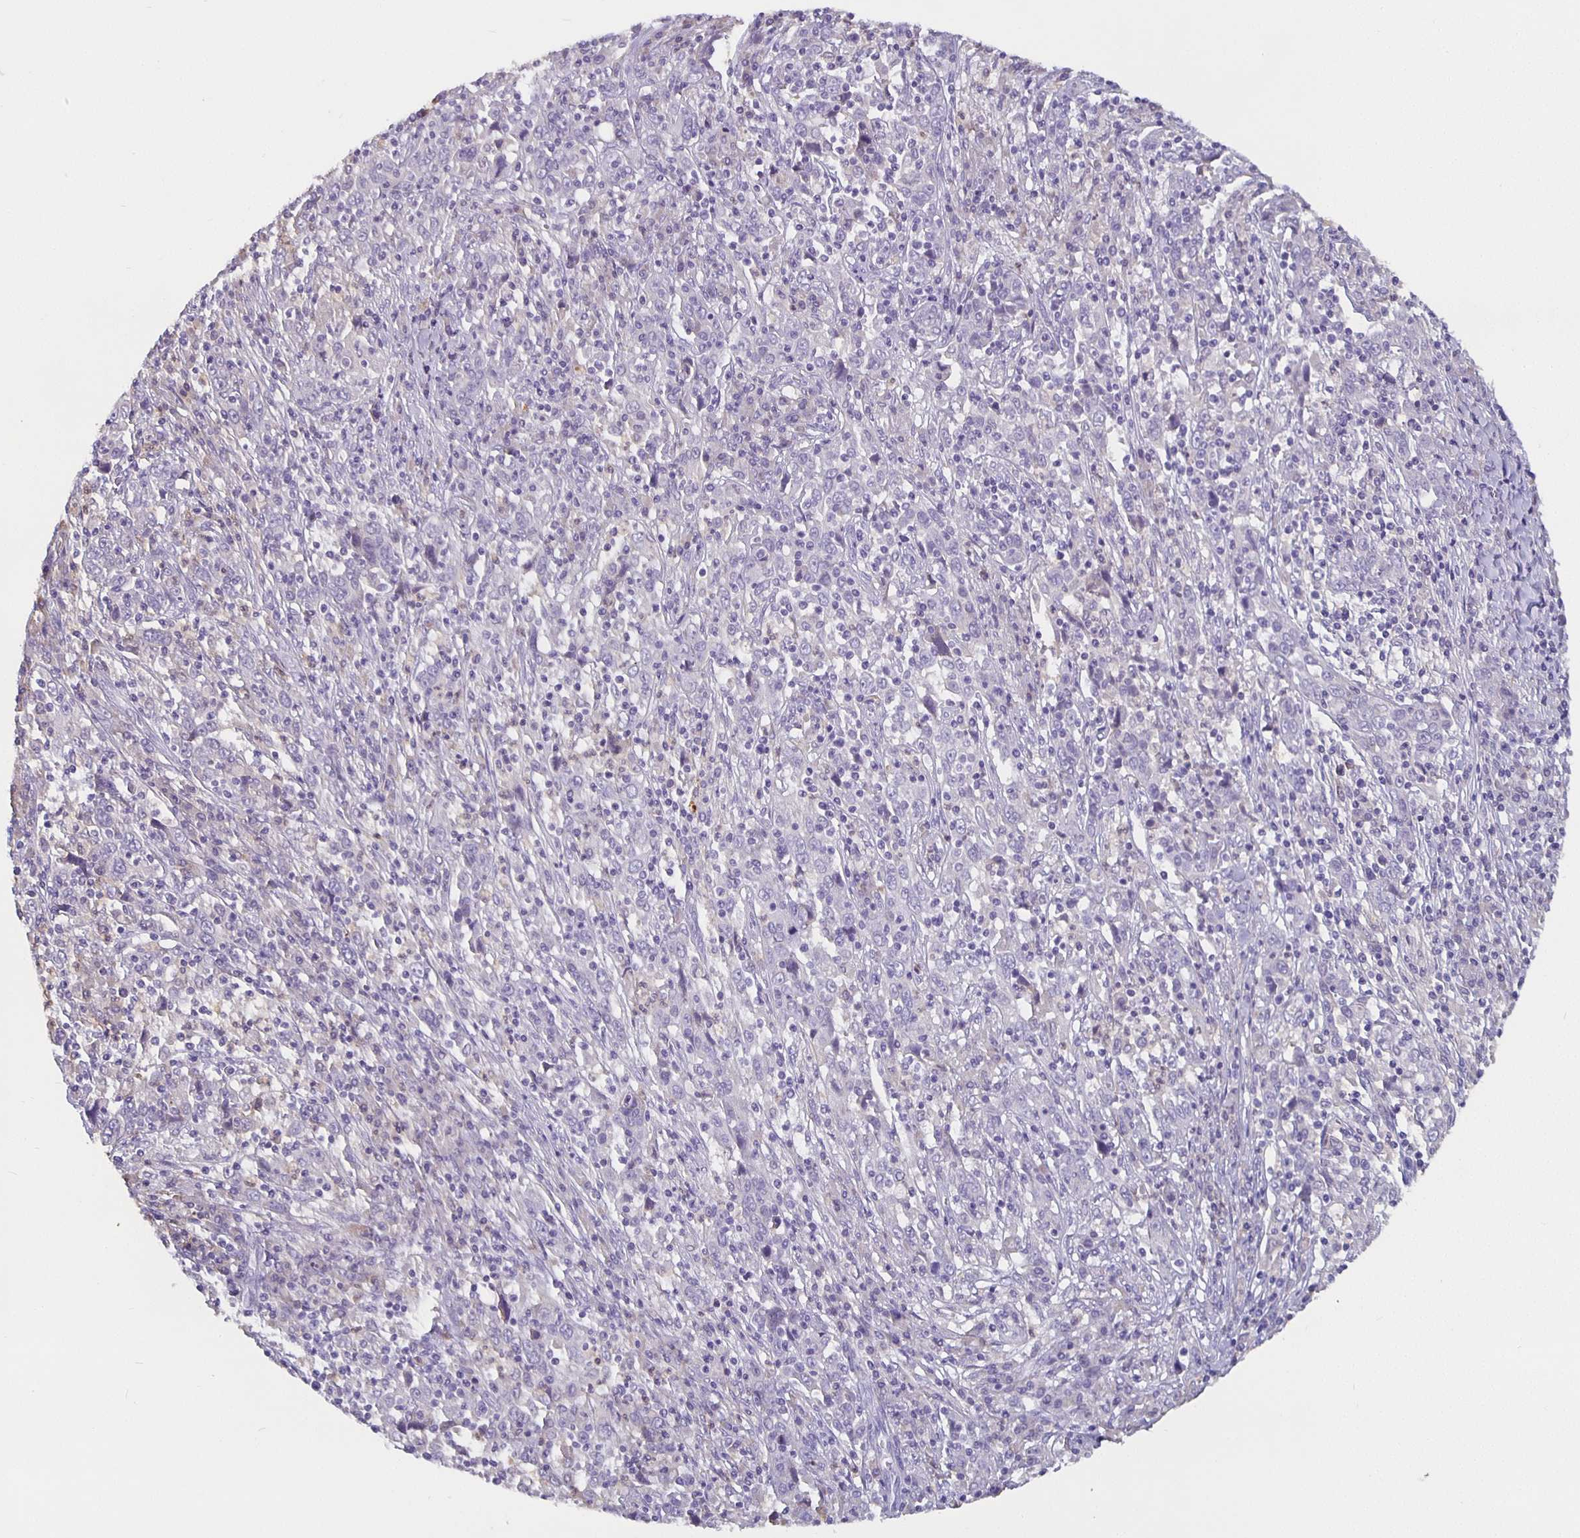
{"staining": {"intensity": "negative", "quantity": "none", "location": "none"}, "tissue": "cervical cancer", "cell_type": "Tumor cells", "image_type": "cancer", "snomed": [{"axis": "morphology", "description": "Squamous cell carcinoma, NOS"}, {"axis": "topography", "description": "Cervix"}], "caption": "IHC of human cervical squamous cell carcinoma reveals no staining in tumor cells.", "gene": "GPX4", "patient": {"sex": "female", "age": 46}}